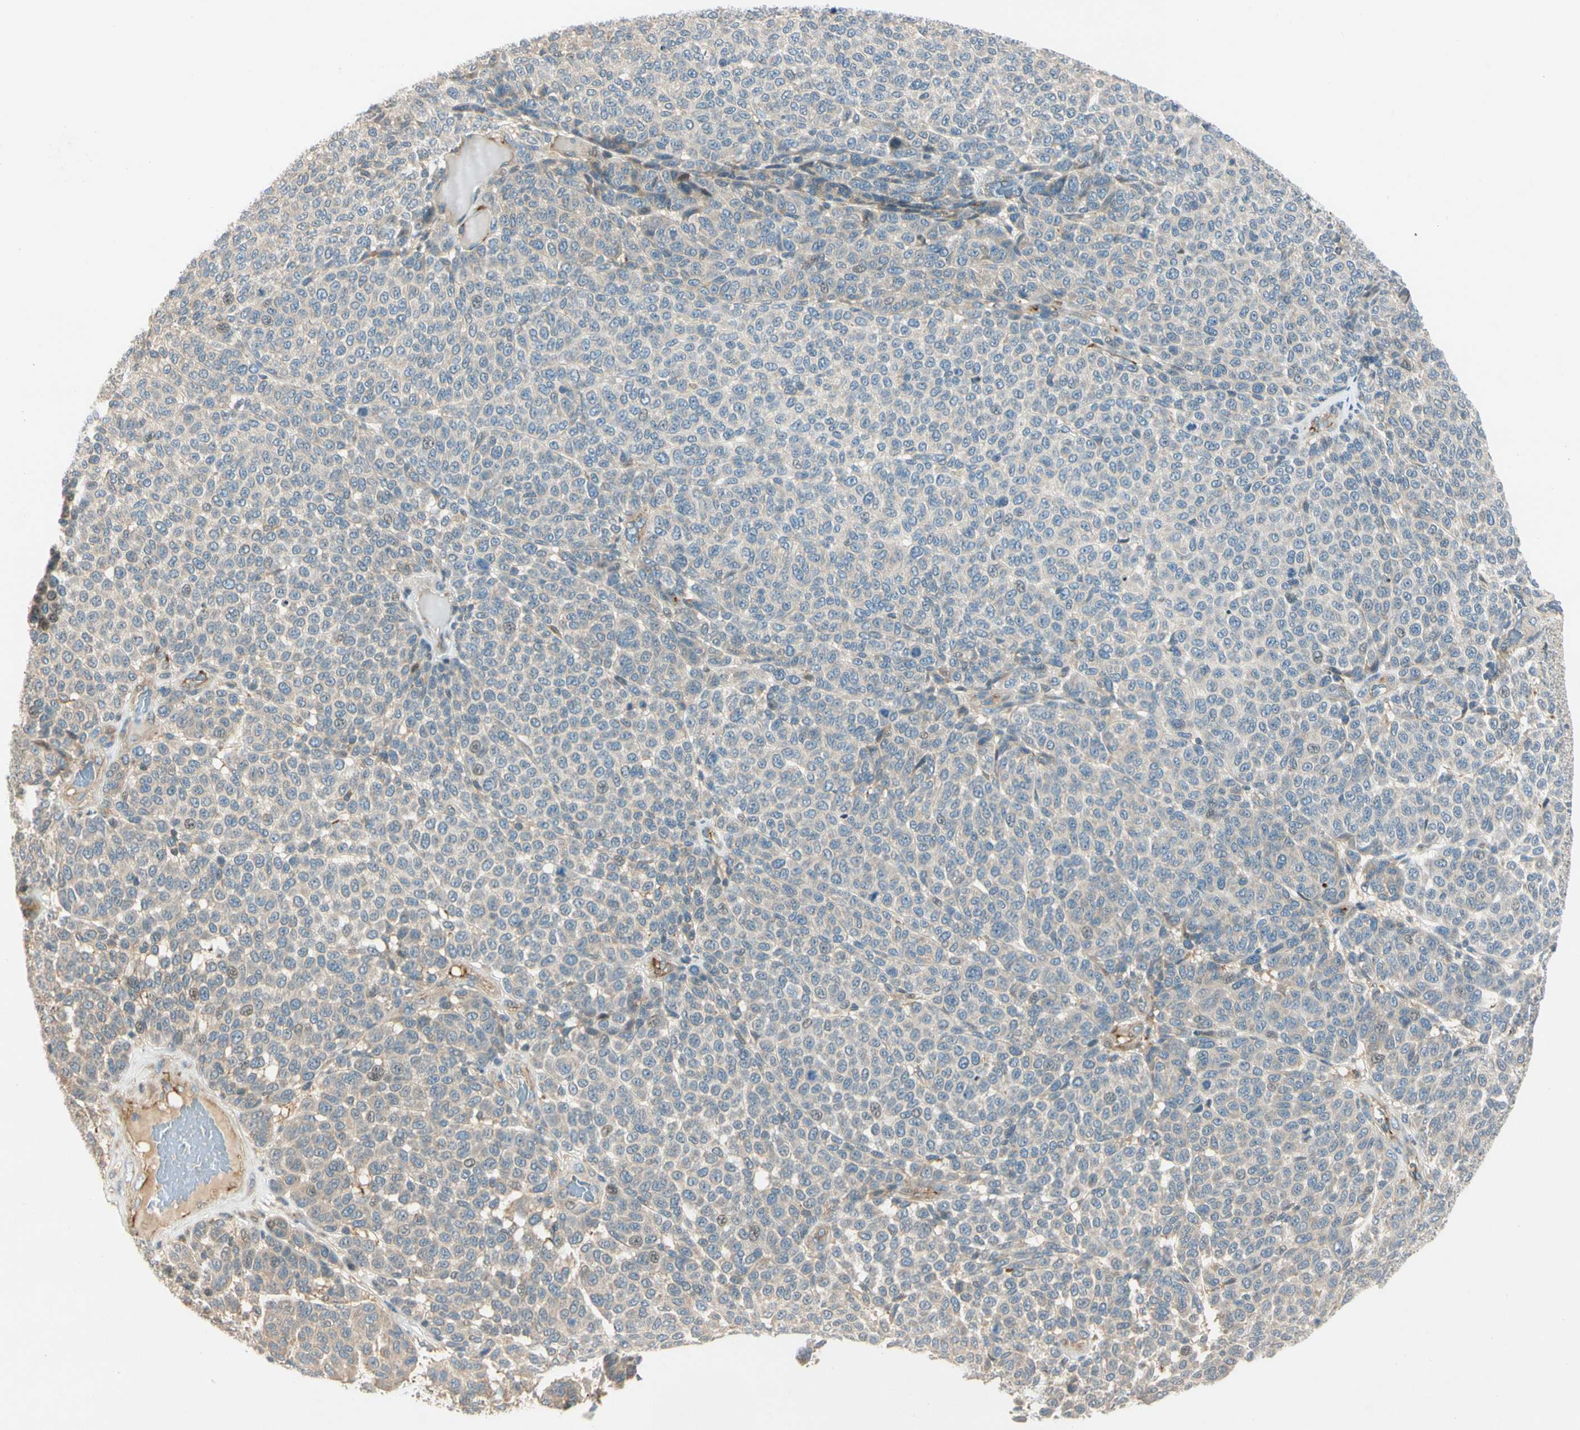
{"staining": {"intensity": "weak", "quantity": "<25%", "location": "cytoplasmic/membranous"}, "tissue": "melanoma", "cell_type": "Tumor cells", "image_type": "cancer", "snomed": [{"axis": "morphology", "description": "Malignant melanoma, NOS"}, {"axis": "topography", "description": "Skin"}], "caption": "Photomicrograph shows no protein positivity in tumor cells of malignant melanoma tissue.", "gene": "CDH6", "patient": {"sex": "male", "age": 59}}